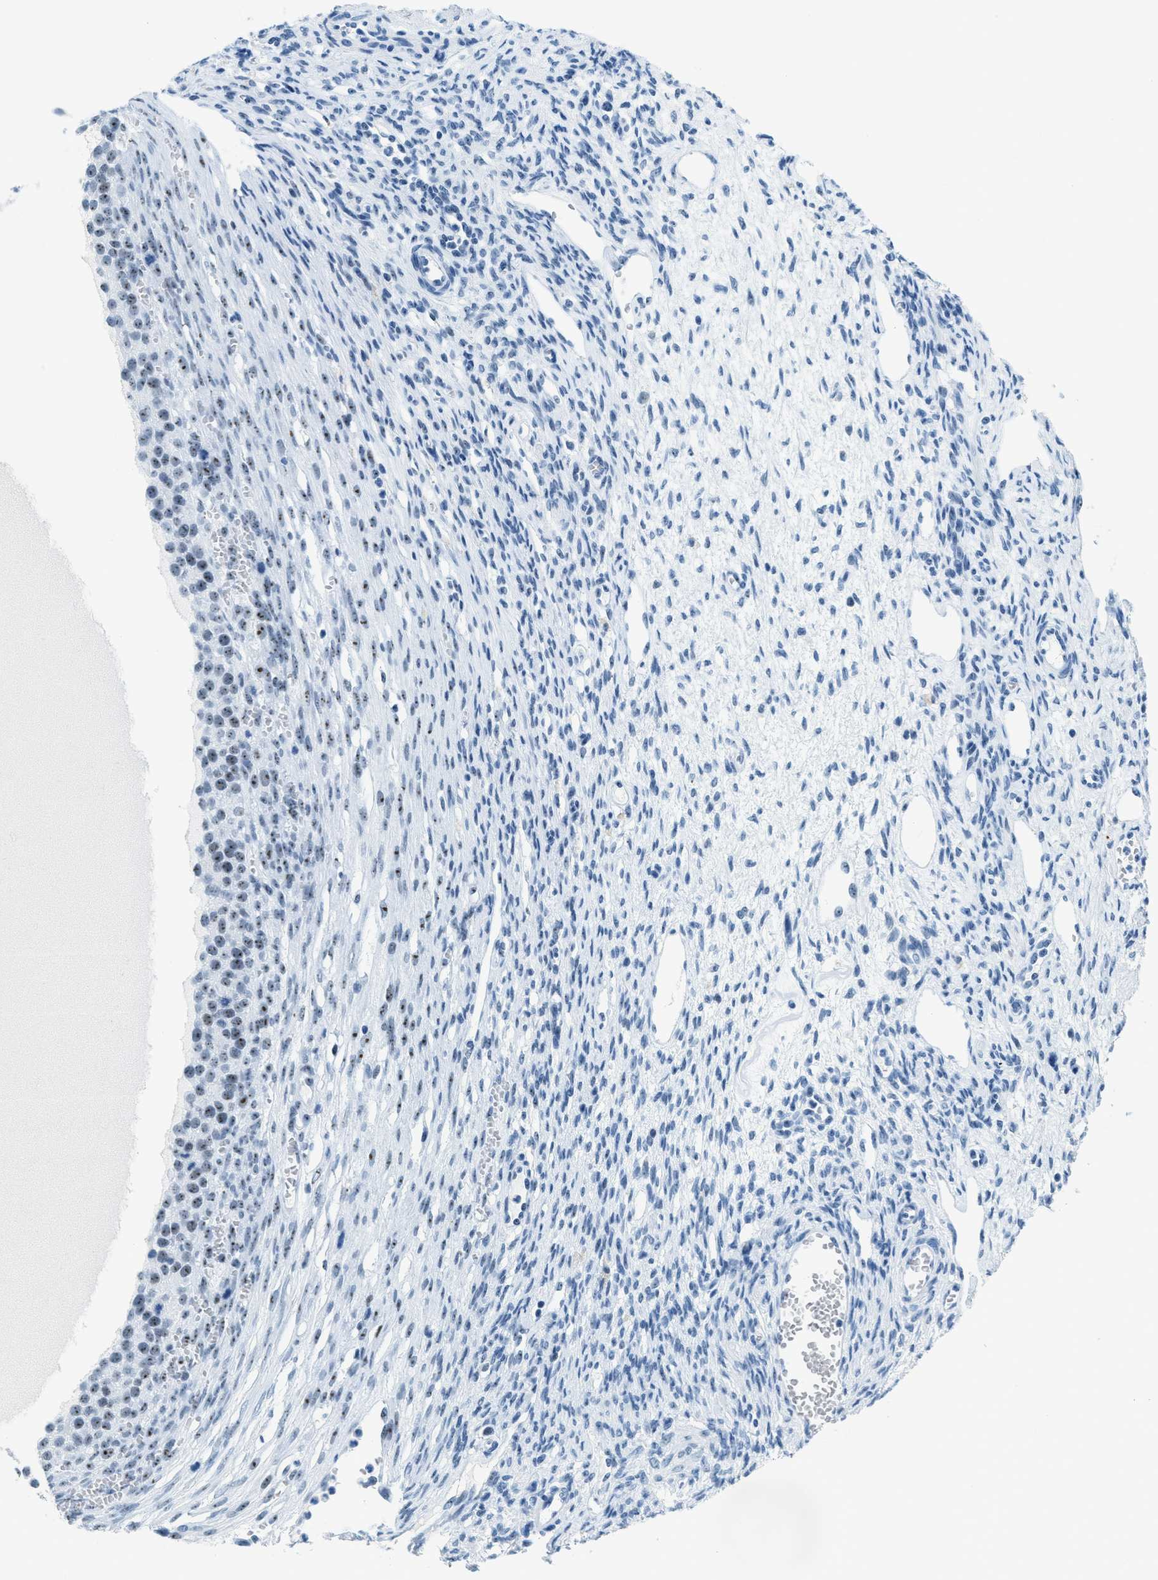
{"staining": {"intensity": "weak", "quantity": ">75%", "location": "nuclear"}, "tissue": "ovary", "cell_type": "Follicle cells", "image_type": "normal", "snomed": [{"axis": "morphology", "description": "Normal tissue, NOS"}, {"axis": "topography", "description": "Ovary"}], "caption": "An image showing weak nuclear expression in about >75% of follicle cells in benign ovary, as visualized by brown immunohistochemical staining.", "gene": "PLA2G2A", "patient": {"sex": "female", "age": 33}}